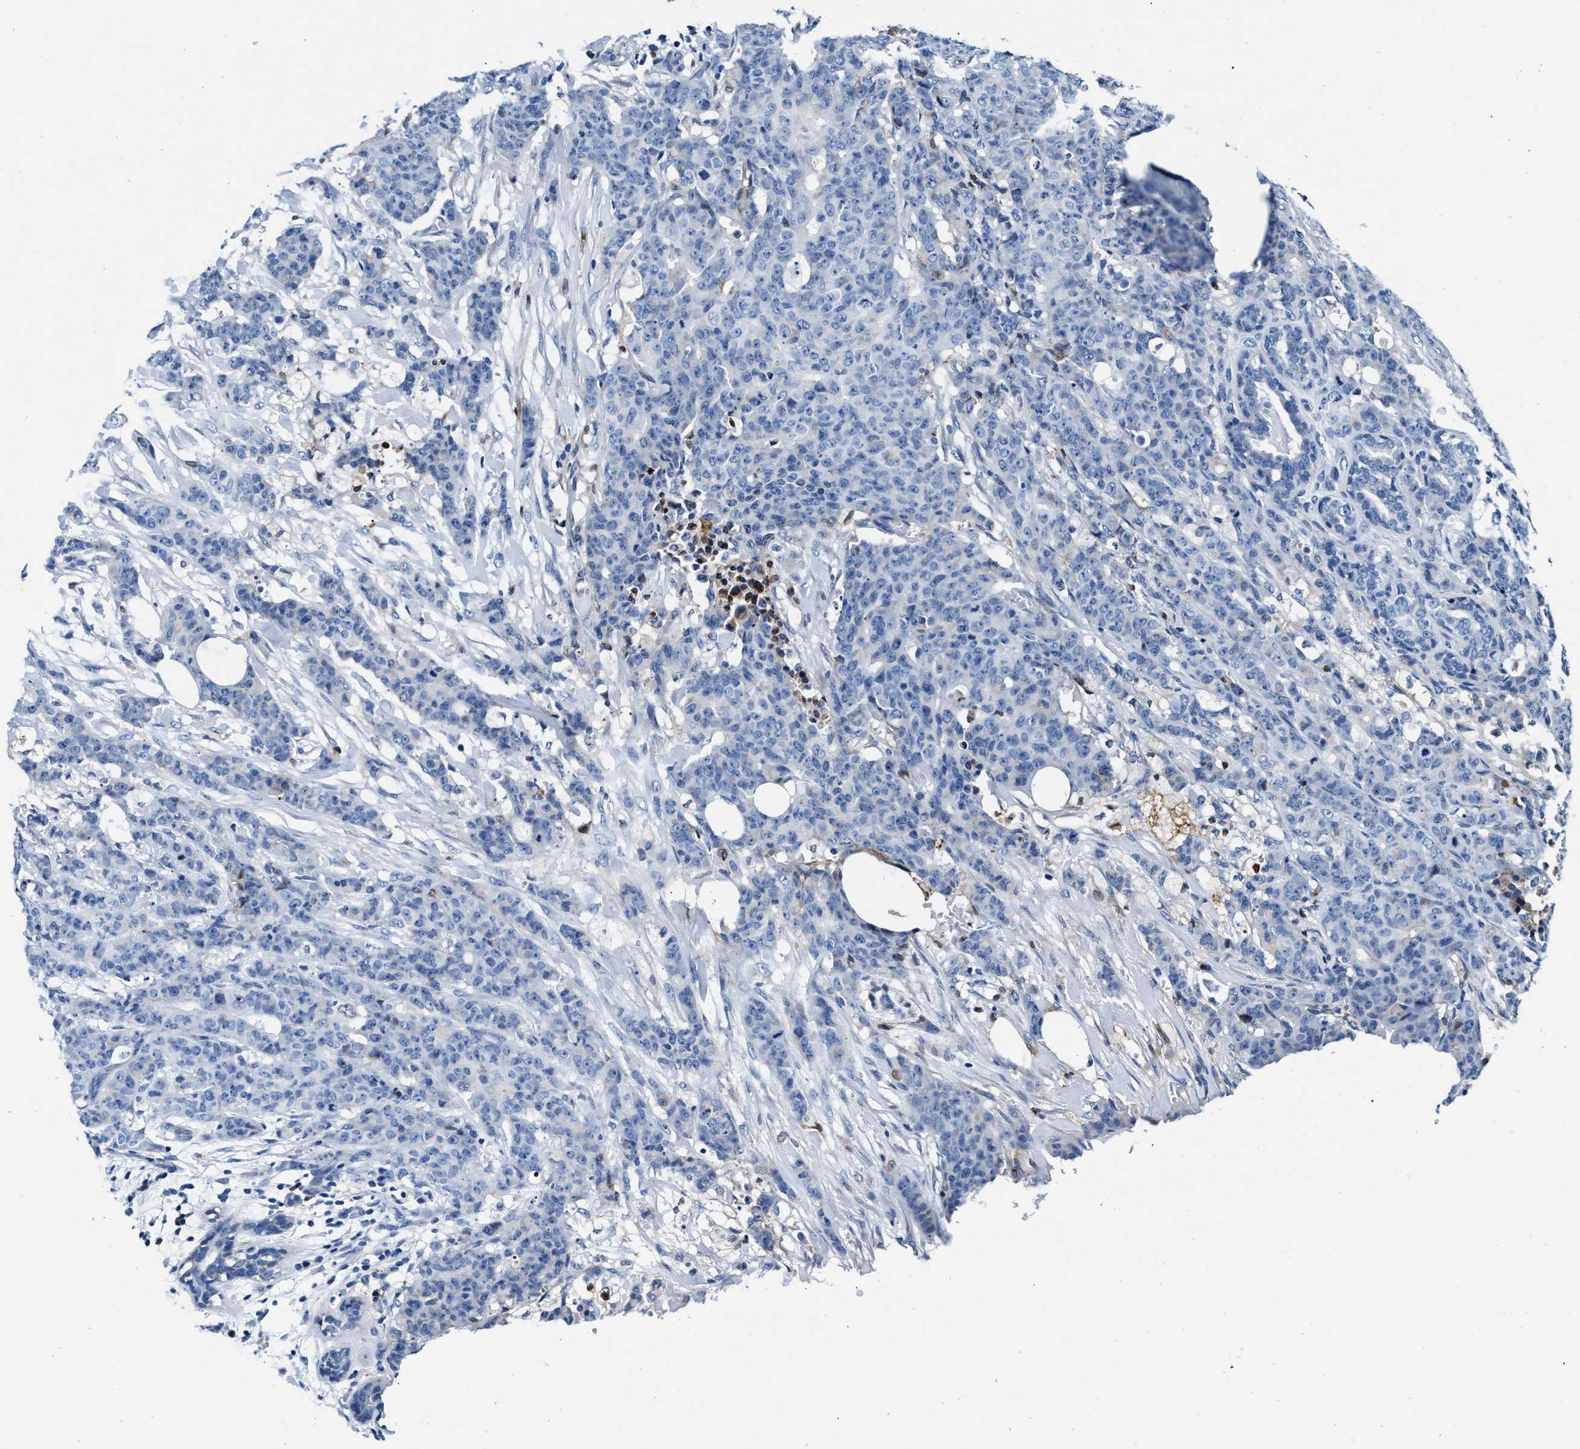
{"staining": {"intensity": "negative", "quantity": "none", "location": "none"}, "tissue": "breast cancer", "cell_type": "Tumor cells", "image_type": "cancer", "snomed": [{"axis": "morphology", "description": "Normal tissue, NOS"}, {"axis": "morphology", "description": "Duct carcinoma"}, {"axis": "topography", "description": "Breast"}], "caption": "This is an immunohistochemistry photomicrograph of breast cancer (infiltrating ductal carcinoma). There is no staining in tumor cells.", "gene": "SLFN11", "patient": {"sex": "female", "age": 40}}